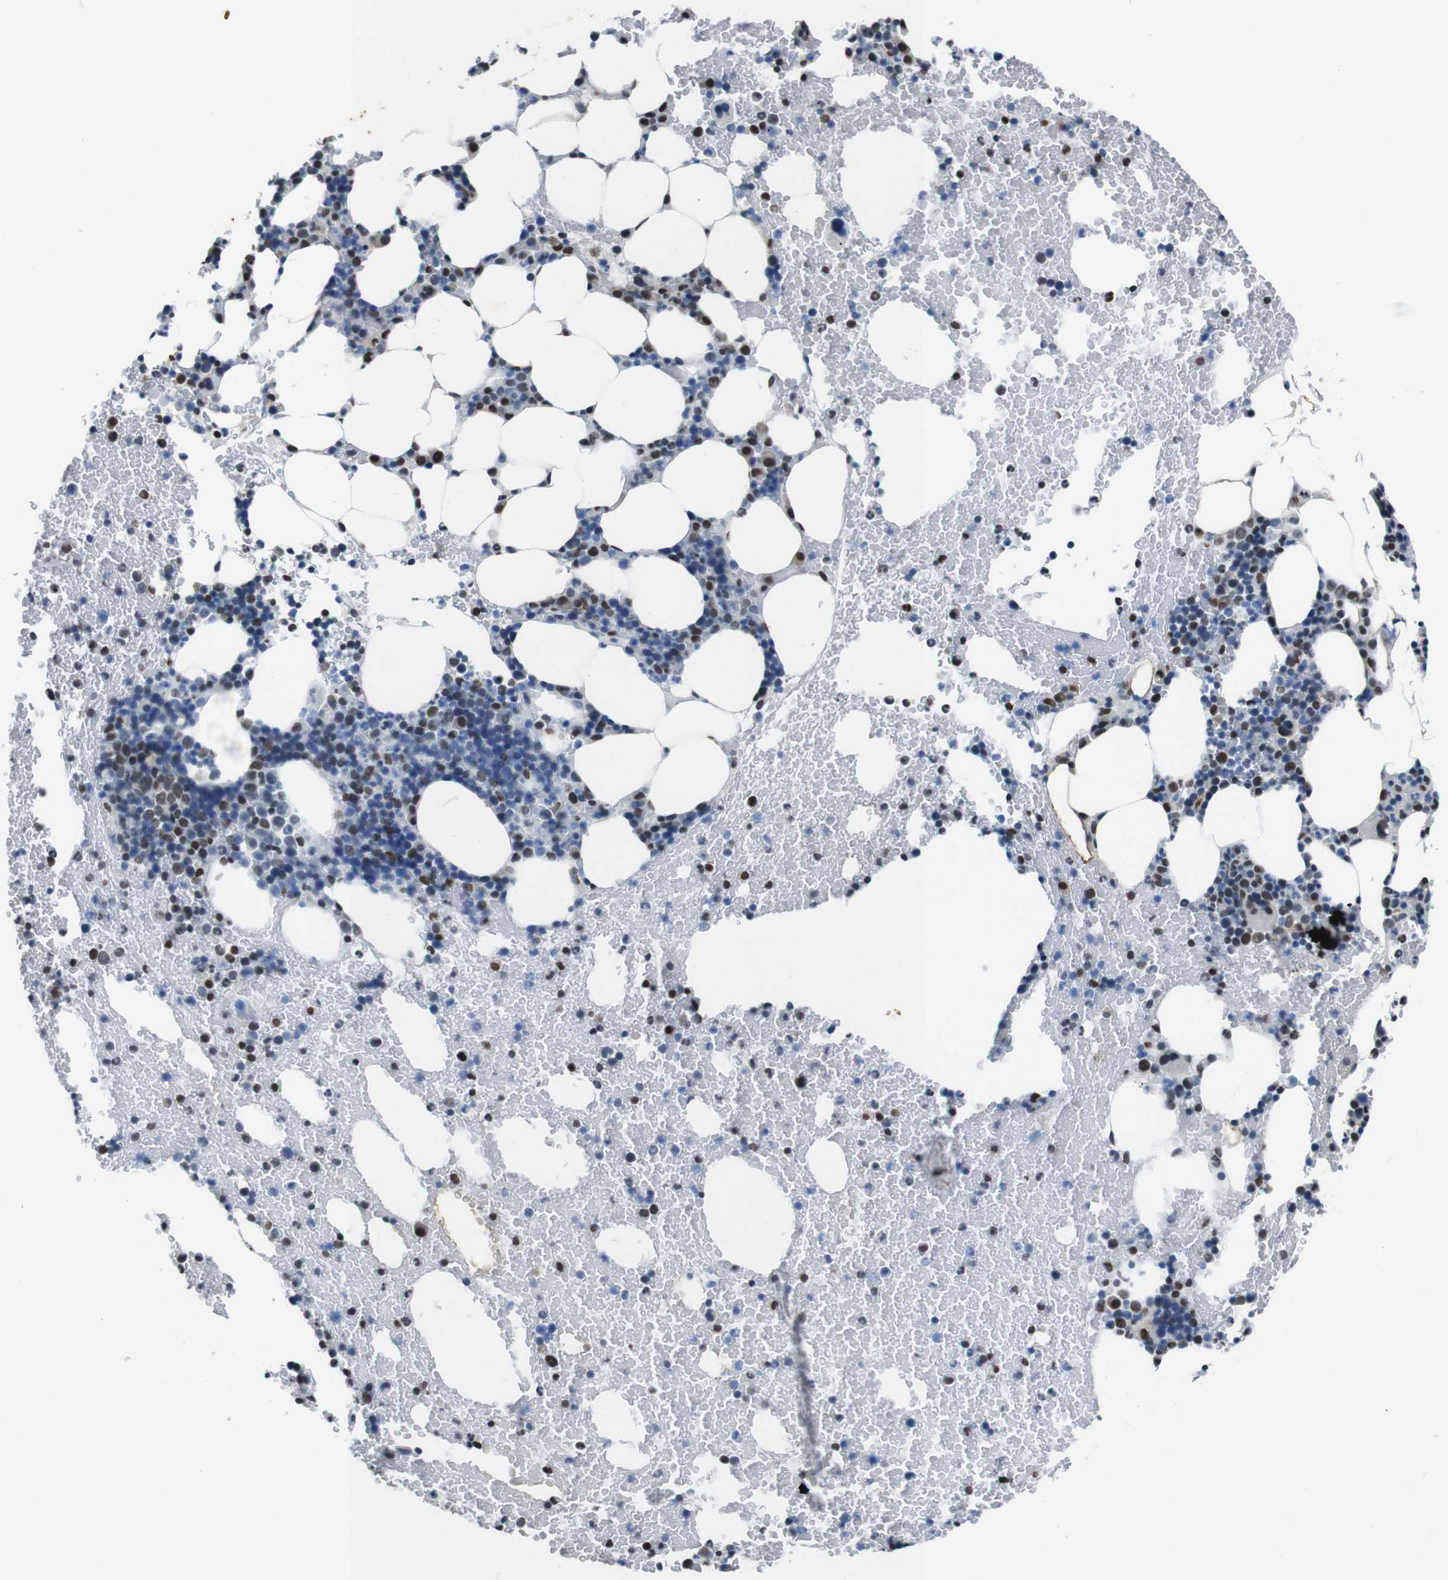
{"staining": {"intensity": "strong", "quantity": "25%-75%", "location": "nuclear"}, "tissue": "bone marrow", "cell_type": "Hematopoietic cells", "image_type": "normal", "snomed": [{"axis": "morphology", "description": "Normal tissue, NOS"}, {"axis": "morphology", "description": "Inflammation, NOS"}, {"axis": "topography", "description": "Bone marrow"}], "caption": "Immunohistochemistry (IHC) histopathology image of unremarkable human bone marrow stained for a protein (brown), which reveals high levels of strong nuclear staining in about 25%-75% of hematopoietic cells.", "gene": "PIP4P2", "patient": {"sex": "female", "age": 70}}